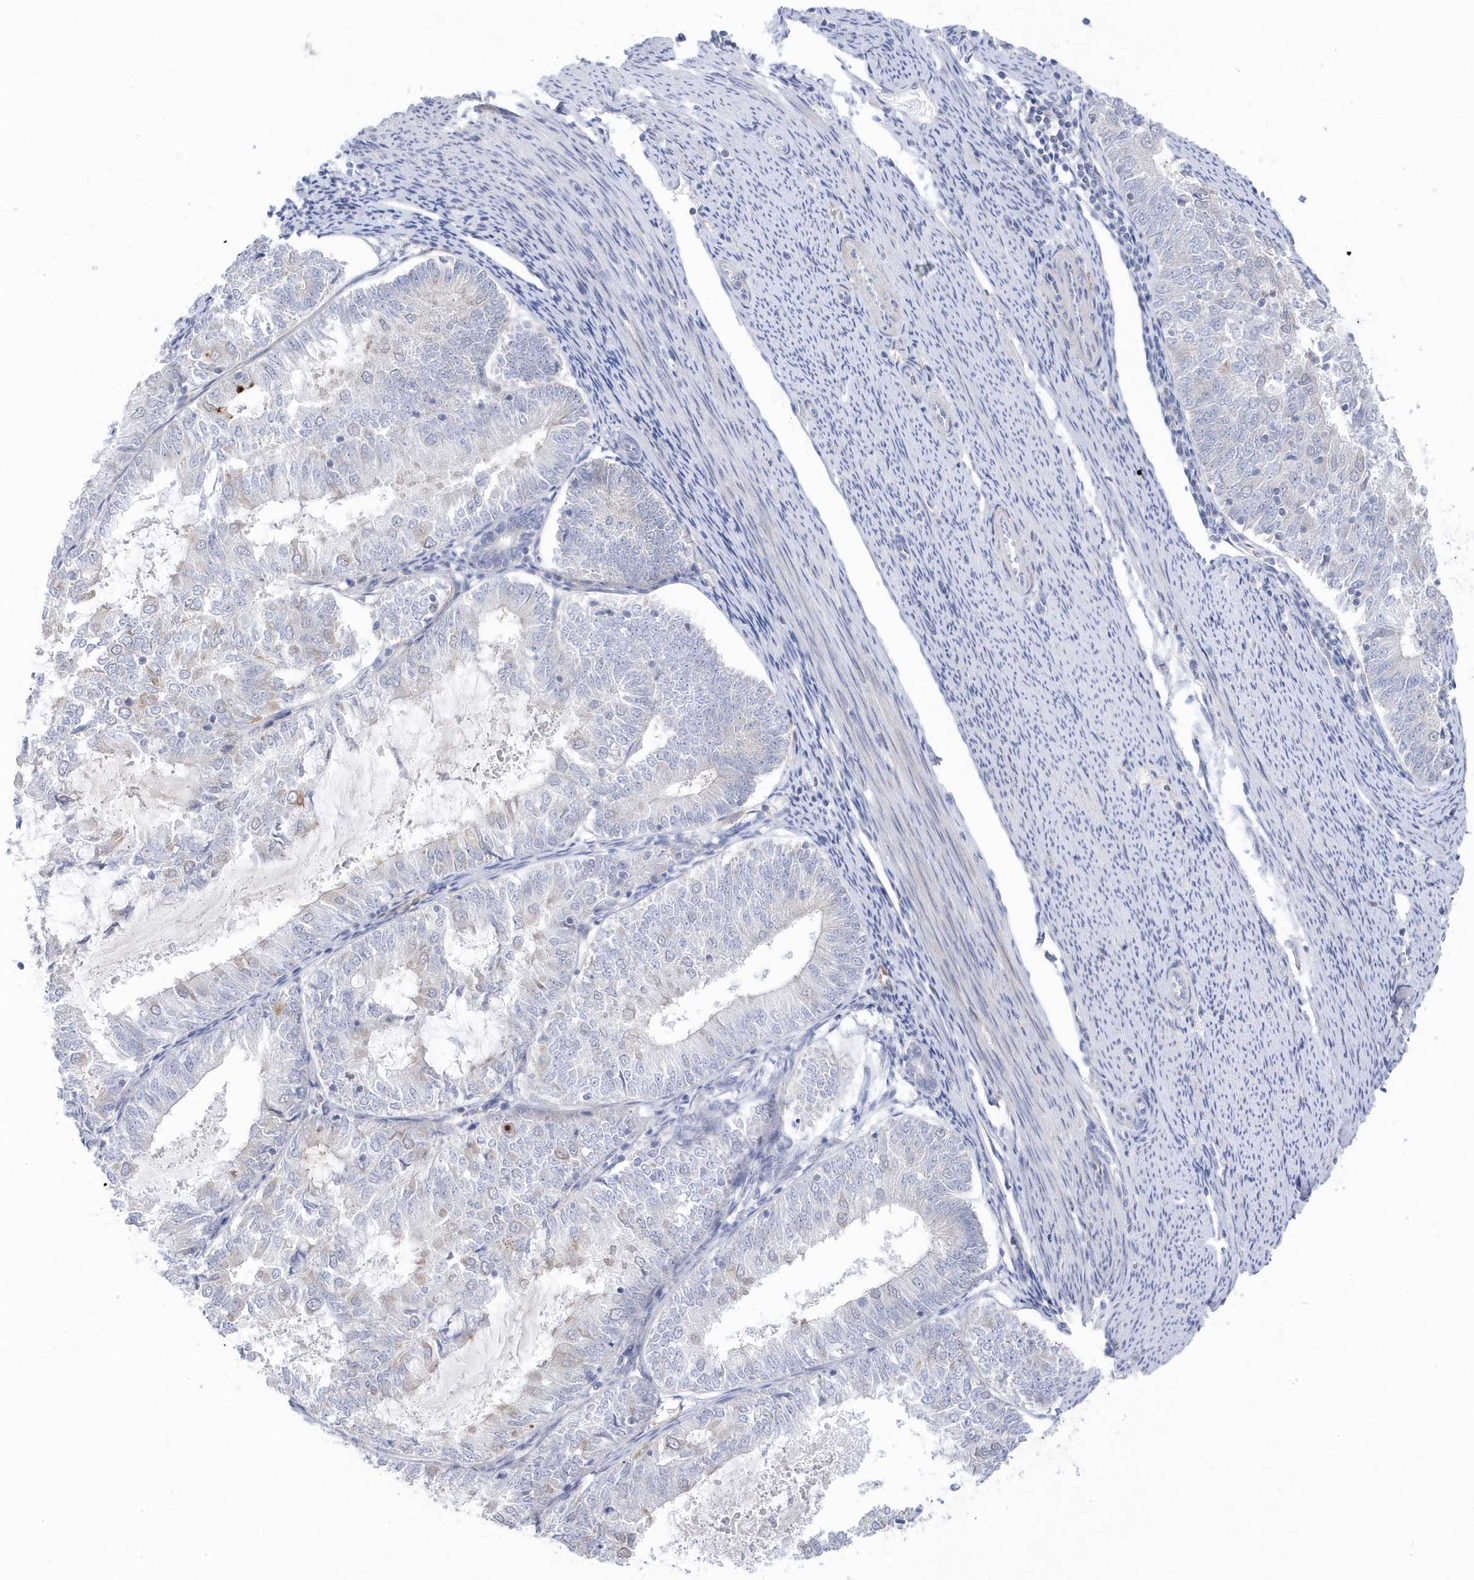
{"staining": {"intensity": "negative", "quantity": "none", "location": "none"}, "tissue": "endometrial cancer", "cell_type": "Tumor cells", "image_type": "cancer", "snomed": [{"axis": "morphology", "description": "Adenocarcinoma, NOS"}, {"axis": "topography", "description": "Endometrium"}], "caption": "Tumor cells show no significant protein positivity in adenocarcinoma (endometrial). (Immunohistochemistry (ihc), brightfield microscopy, high magnification).", "gene": "ANAPC1", "patient": {"sex": "female", "age": 57}}